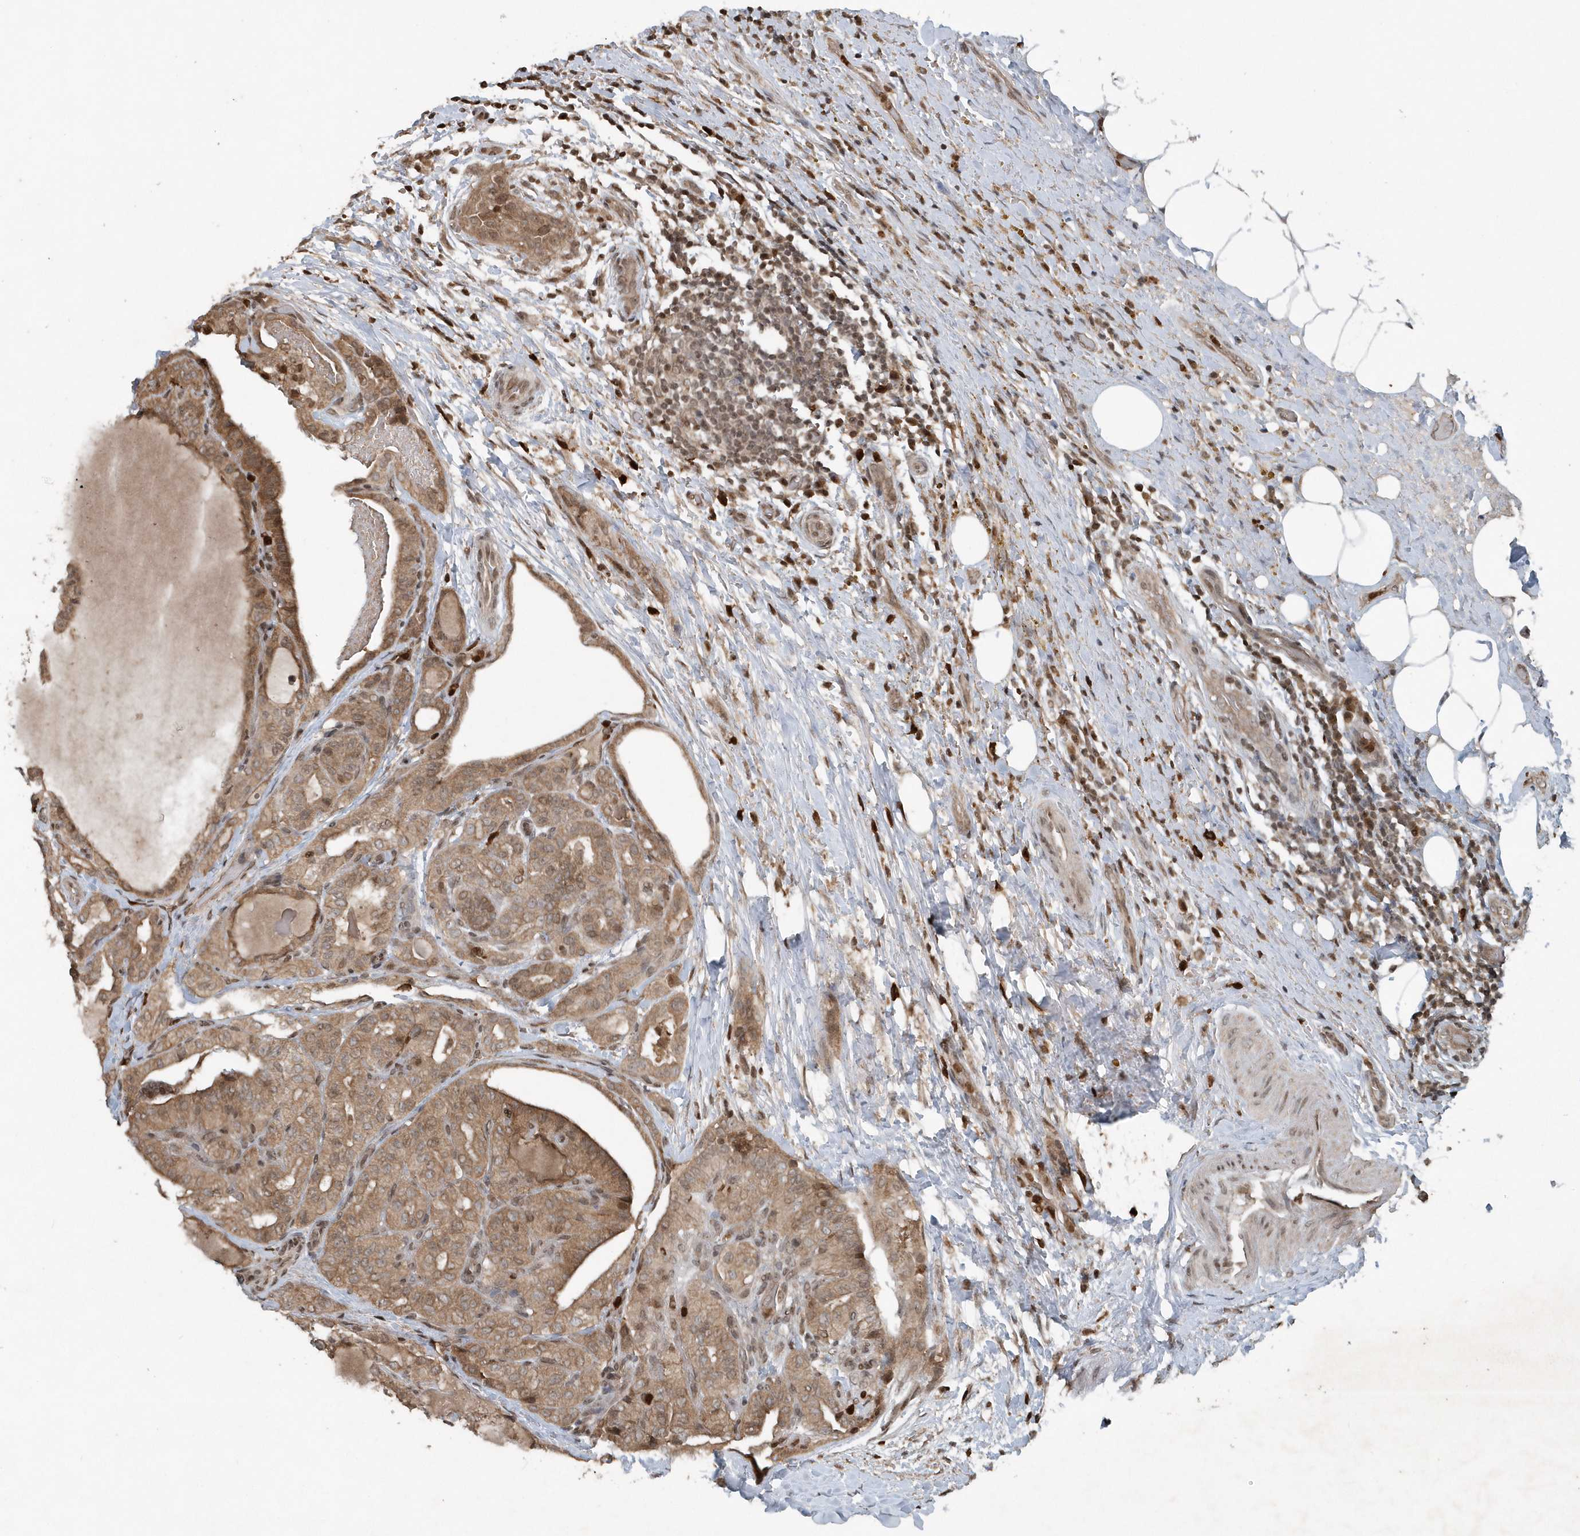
{"staining": {"intensity": "moderate", "quantity": ">75%", "location": "cytoplasmic/membranous"}, "tissue": "thyroid cancer", "cell_type": "Tumor cells", "image_type": "cancer", "snomed": [{"axis": "morphology", "description": "Papillary adenocarcinoma, NOS"}, {"axis": "topography", "description": "Thyroid gland"}], "caption": "IHC micrograph of human thyroid cancer (papillary adenocarcinoma) stained for a protein (brown), which exhibits medium levels of moderate cytoplasmic/membranous expression in approximately >75% of tumor cells.", "gene": "EIF2B1", "patient": {"sex": "male", "age": 77}}